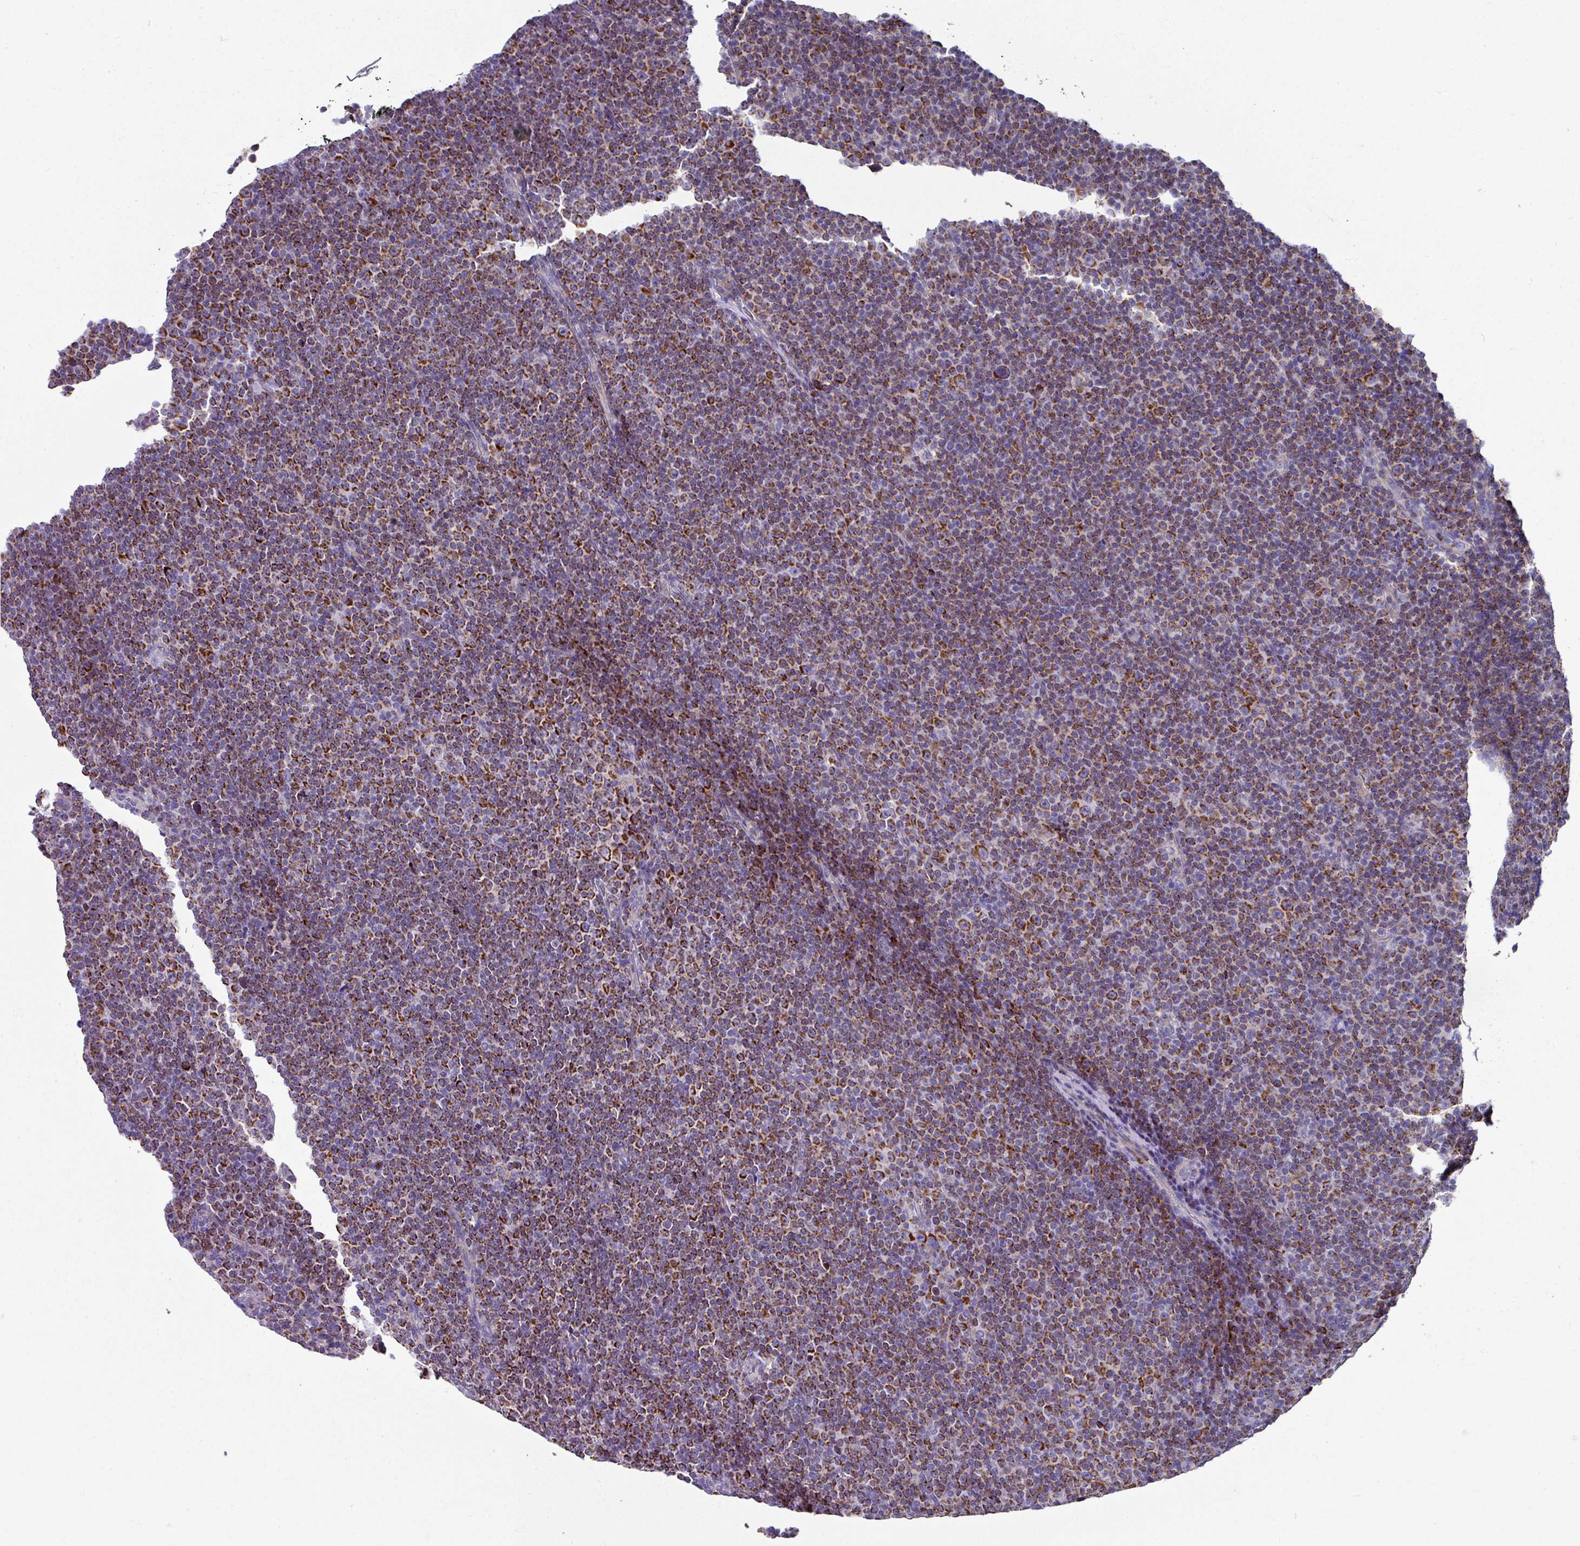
{"staining": {"intensity": "strong", "quantity": ">75%", "location": "cytoplasmic/membranous"}, "tissue": "lymphoma", "cell_type": "Tumor cells", "image_type": "cancer", "snomed": [{"axis": "morphology", "description": "Malignant lymphoma, non-Hodgkin's type, Low grade"}, {"axis": "topography", "description": "Lymph node"}], "caption": "Immunohistochemistry (IHC) (DAB) staining of lymphoma reveals strong cytoplasmic/membranous protein positivity in approximately >75% of tumor cells.", "gene": "CLDN1", "patient": {"sex": "female", "age": 67}}